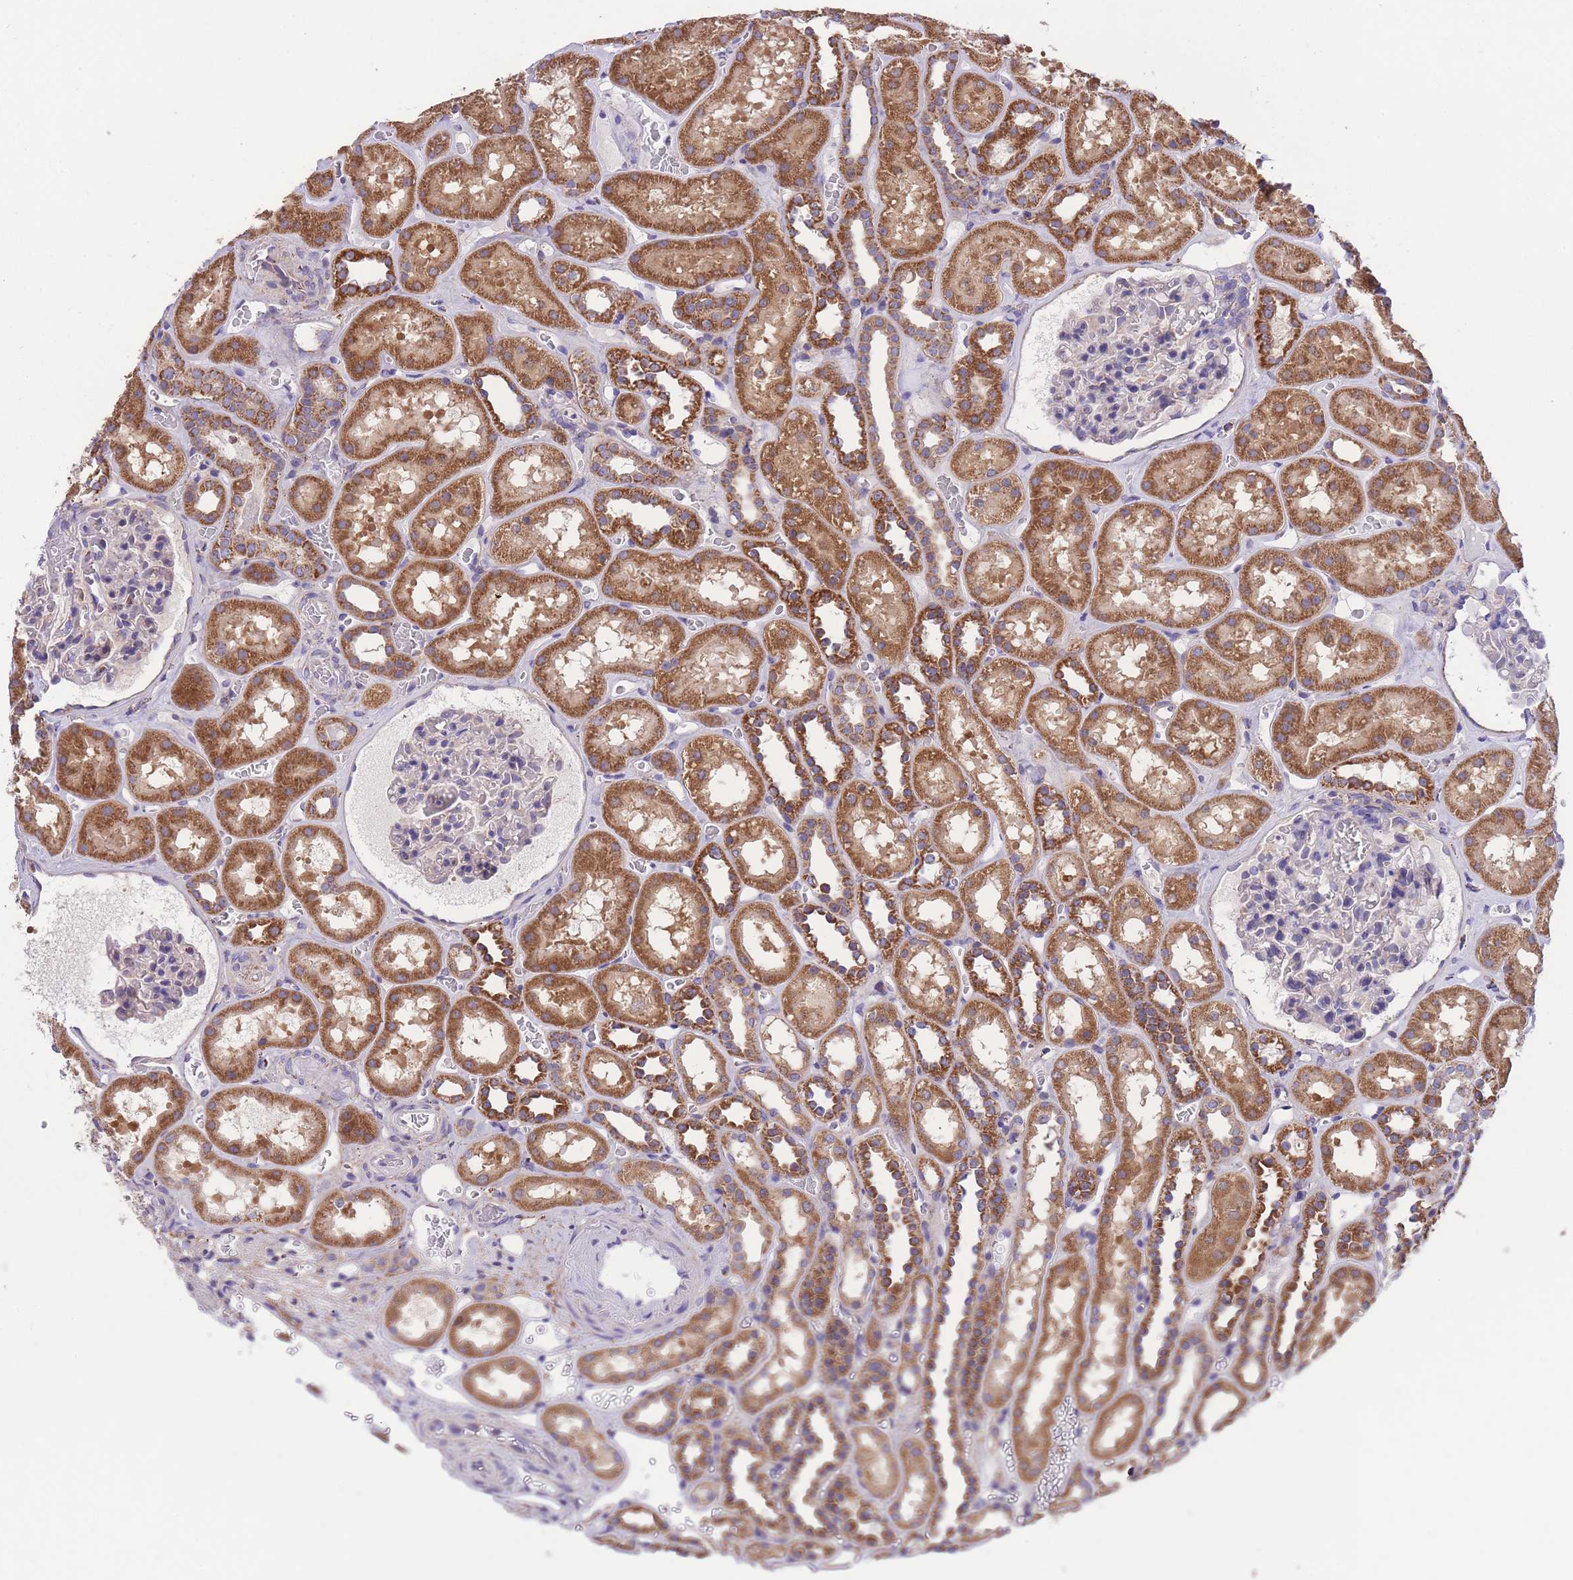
{"staining": {"intensity": "negative", "quantity": "none", "location": "none"}, "tissue": "kidney", "cell_type": "Cells in glomeruli", "image_type": "normal", "snomed": [{"axis": "morphology", "description": "Normal tissue, NOS"}, {"axis": "topography", "description": "Kidney"}], "caption": "Immunohistochemistry (IHC) of unremarkable human kidney reveals no staining in cells in glomeruli. Nuclei are stained in blue.", "gene": "ST3GAL3", "patient": {"sex": "female", "age": 41}}